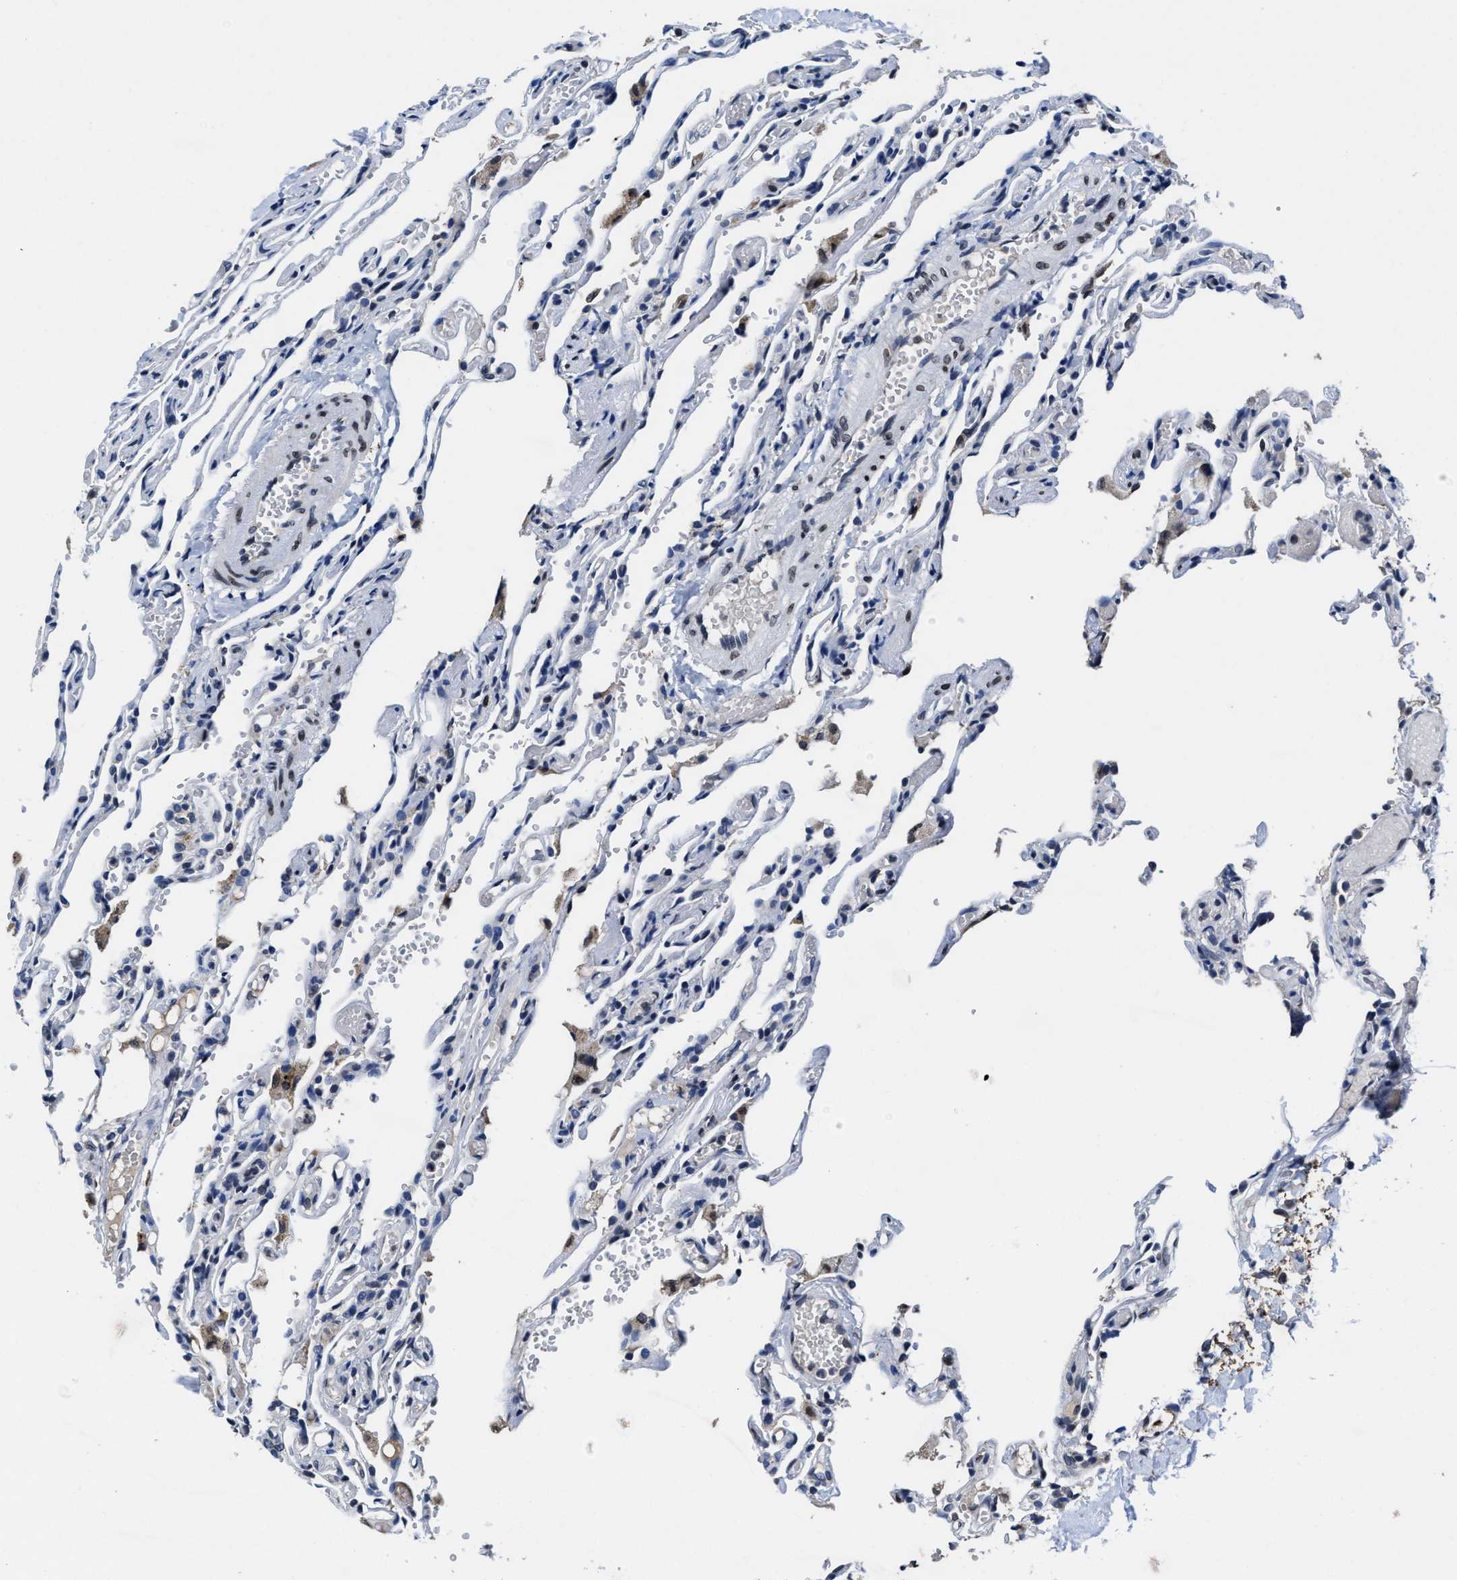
{"staining": {"intensity": "negative", "quantity": "none", "location": "none"}, "tissue": "lung", "cell_type": "Alveolar cells", "image_type": "normal", "snomed": [{"axis": "morphology", "description": "Normal tissue, NOS"}, {"axis": "topography", "description": "Lung"}], "caption": "Immunohistochemistry histopathology image of unremarkable lung: lung stained with DAB (3,3'-diaminobenzidine) demonstrates no significant protein positivity in alveolar cells.", "gene": "CACNA1D", "patient": {"sex": "male", "age": 21}}